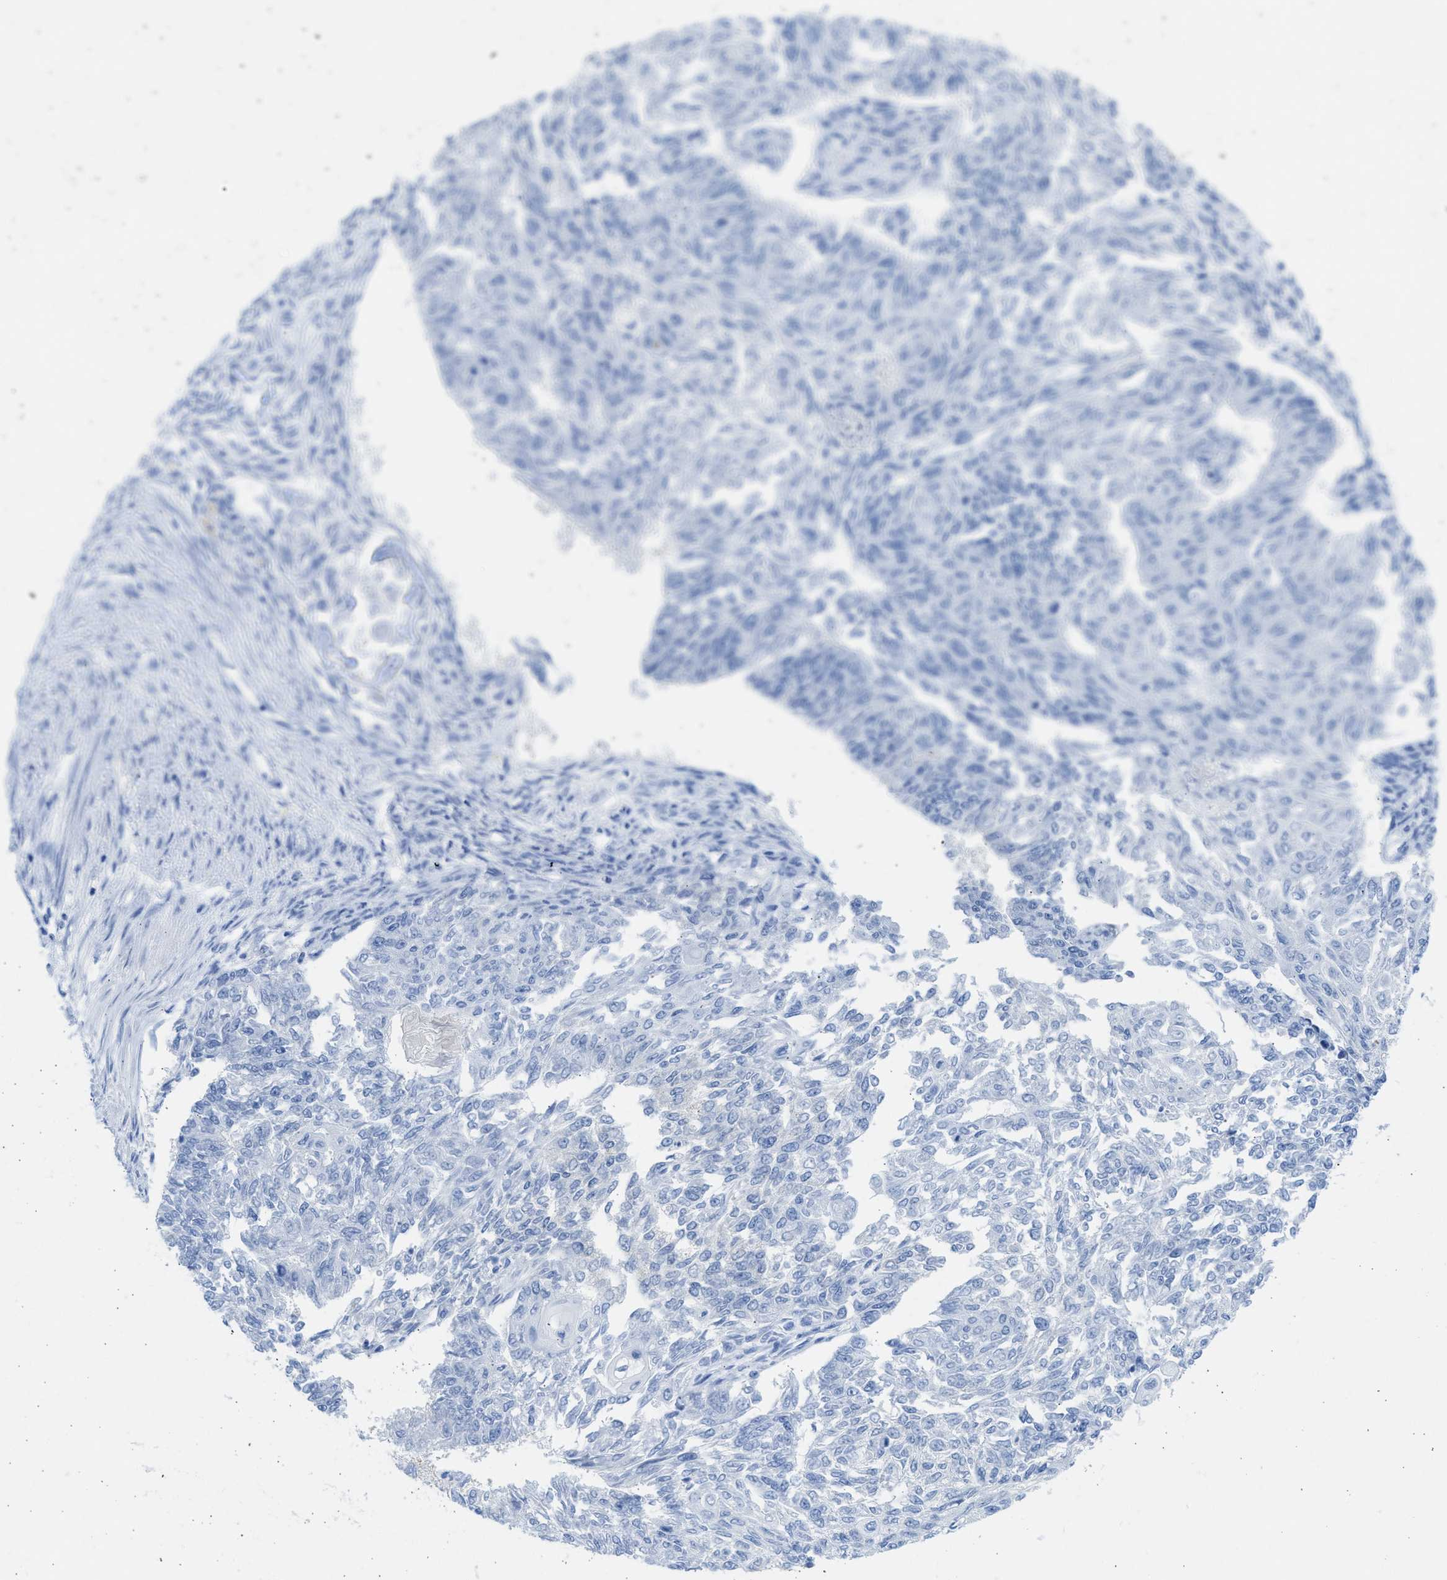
{"staining": {"intensity": "negative", "quantity": "none", "location": "none"}, "tissue": "endometrial cancer", "cell_type": "Tumor cells", "image_type": "cancer", "snomed": [{"axis": "morphology", "description": "Adenocarcinoma, NOS"}, {"axis": "topography", "description": "Endometrium"}], "caption": "Tumor cells show no significant protein staining in adenocarcinoma (endometrial).", "gene": "SPATA3", "patient": {"sex": "female", "age": 32}}